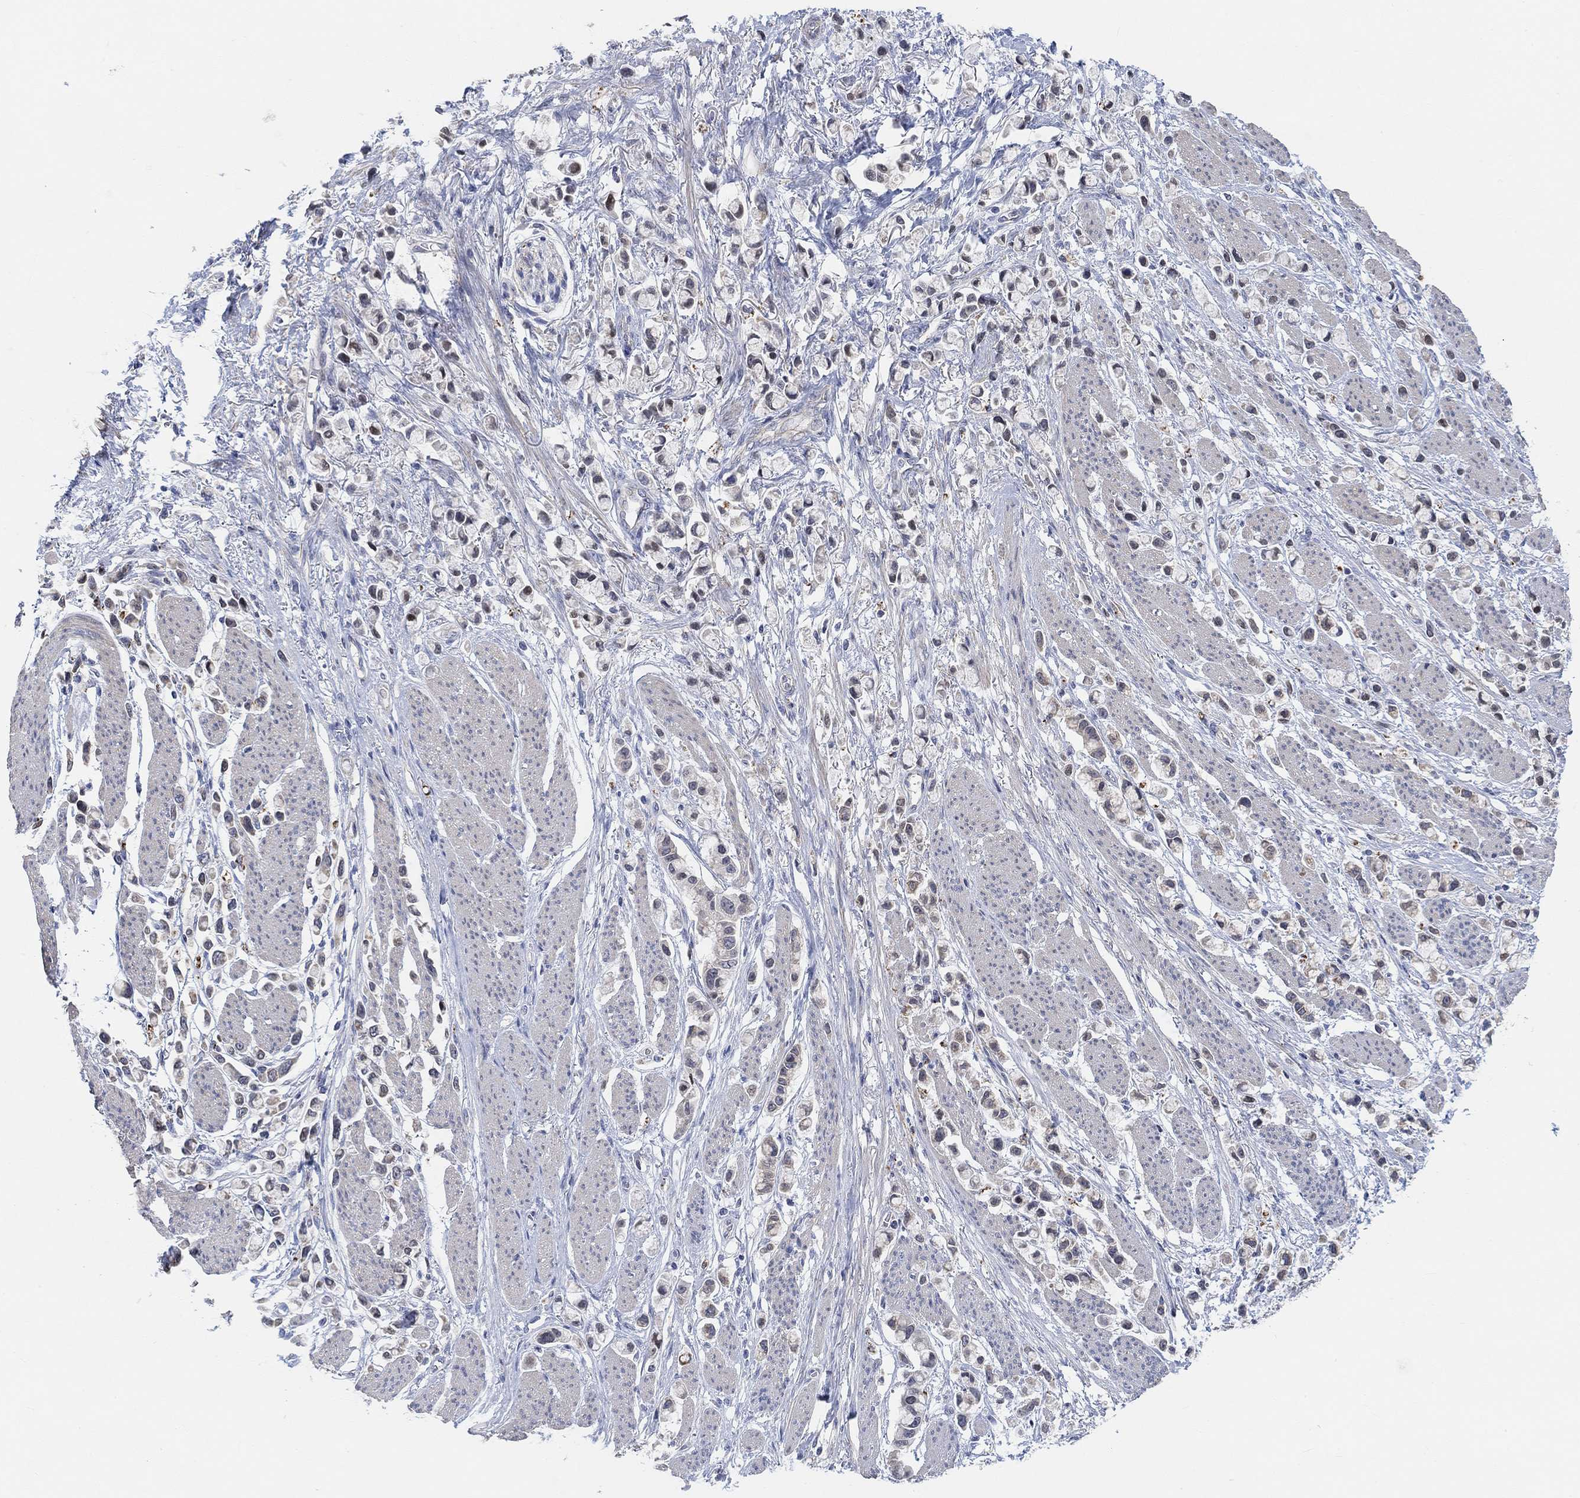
{"staining": {"intensity": "moderate", "quantity": "25%-75%", "location": "cytoplasmic/membranous"}, "tissue": "stomach cancer", "cell_type": "Tumor cells", "image_type": "cancer", "snomed": [{"axis": "morphology", "description": "Adenocarcinoma, NOS"}, {"axis": "topography", "description": "Stomach"}], "caption": "Stomach cancer (adenocarcinoma) was stained to show a protein in brown. There is medium levels of moderate cytoplasmic/membranous positivity in approximately 25%-75% of tumor cells.", "gene": "HCRTR1", "patient": {"sex": "female", "age": 81}}